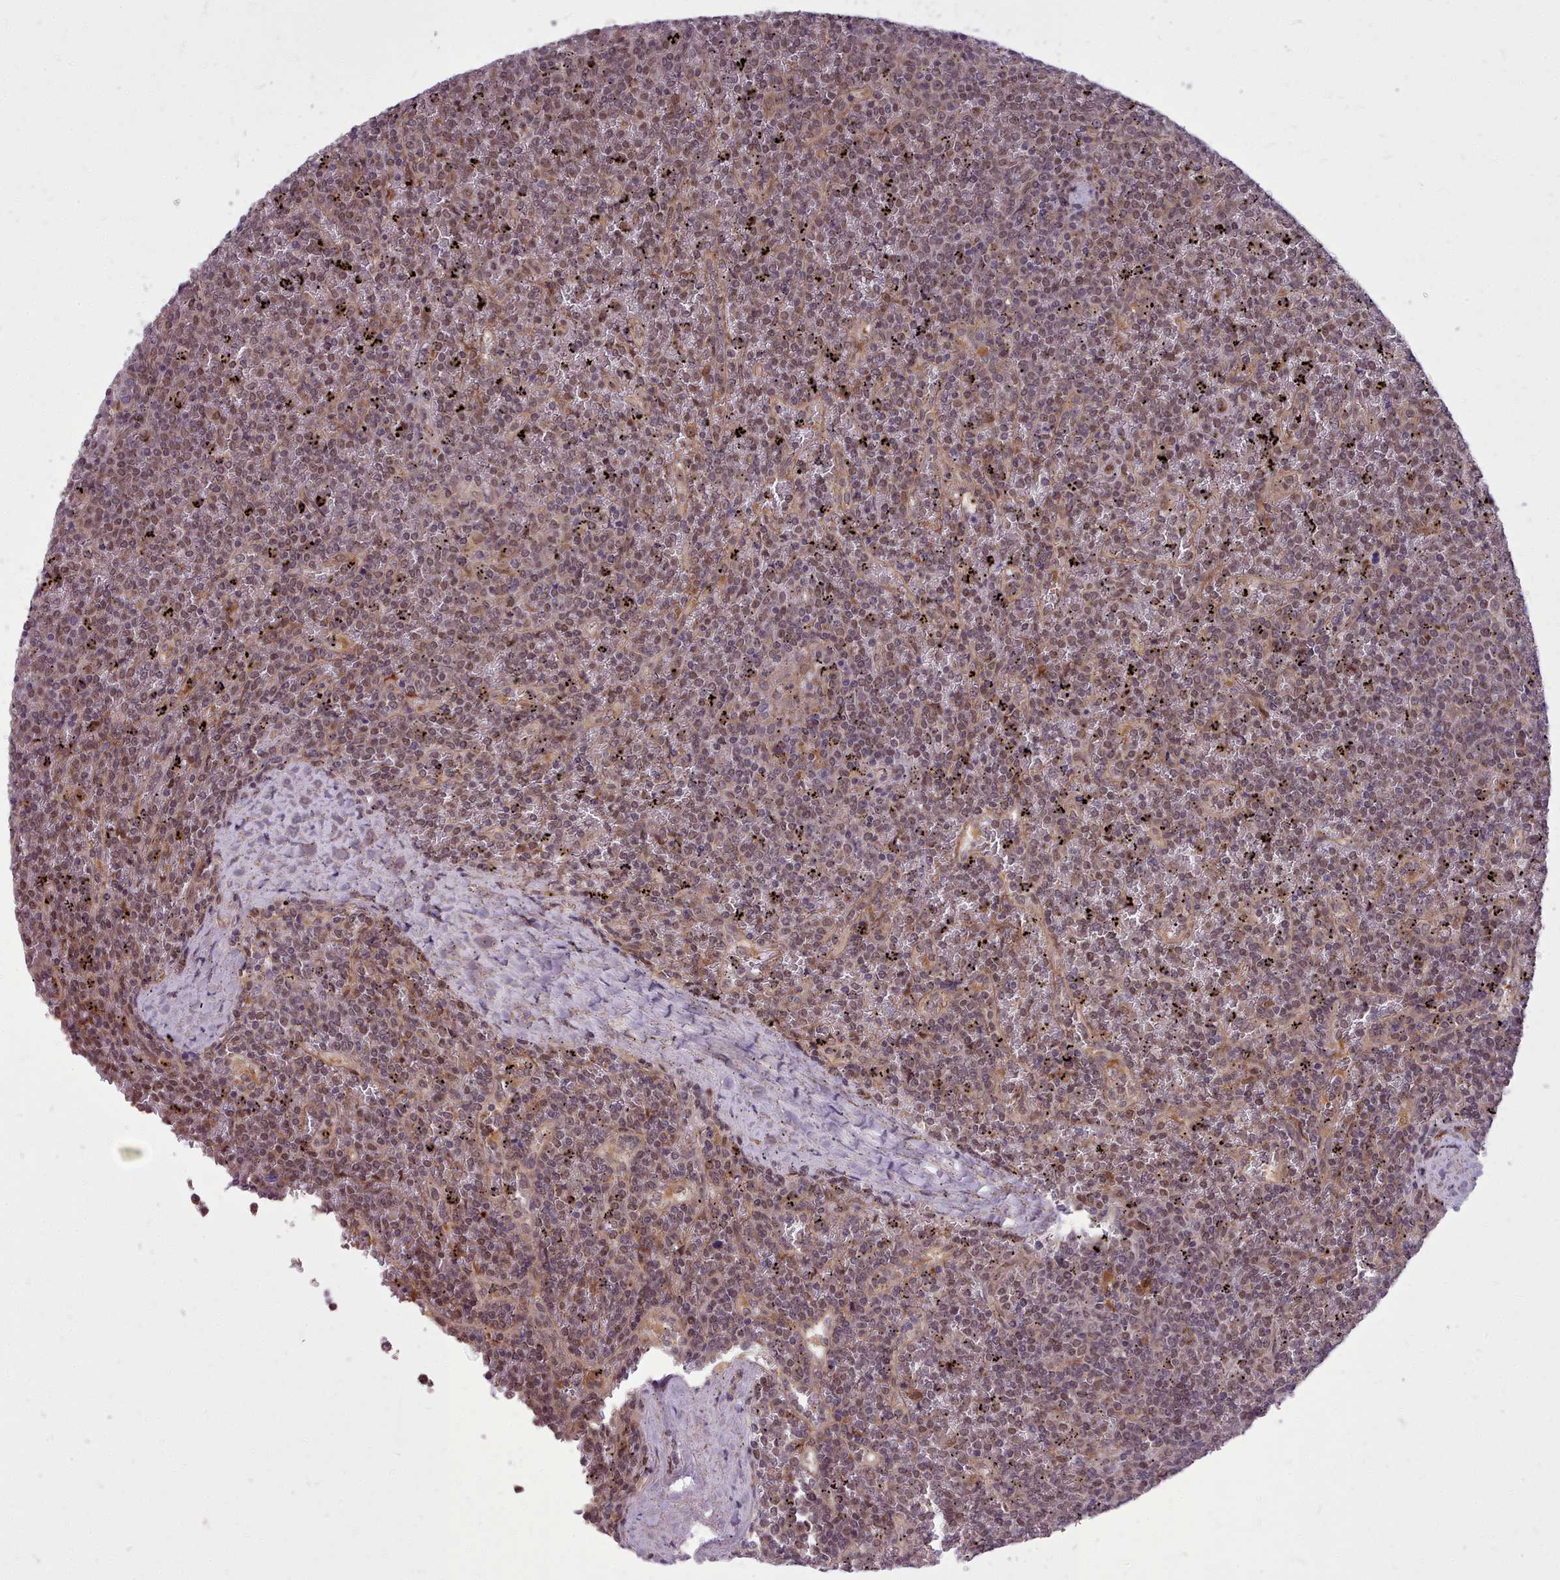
{"staining": {"intensity": "weak", "quantity": ">75%", "location": "nuclear"}, "tissue": "lymphoma", "cell_type": "Tumor cells", "image_type": "cancer", "snomed": [{"axis": "morphology", "description": "Malignant lymphoma, non-Hodgkin's type, Low grade"}, {"axis": "topography", "description": "Spleen"}], "caption": "Immunohistochemistry (IHC) micrograph of lymphoma stained for a protein (brown), which reveals low levels of weak nuclear positivity in about >75% of tumor cells.", "gene": "AHCY", "patient": {"sex": "female", "age": 19}}